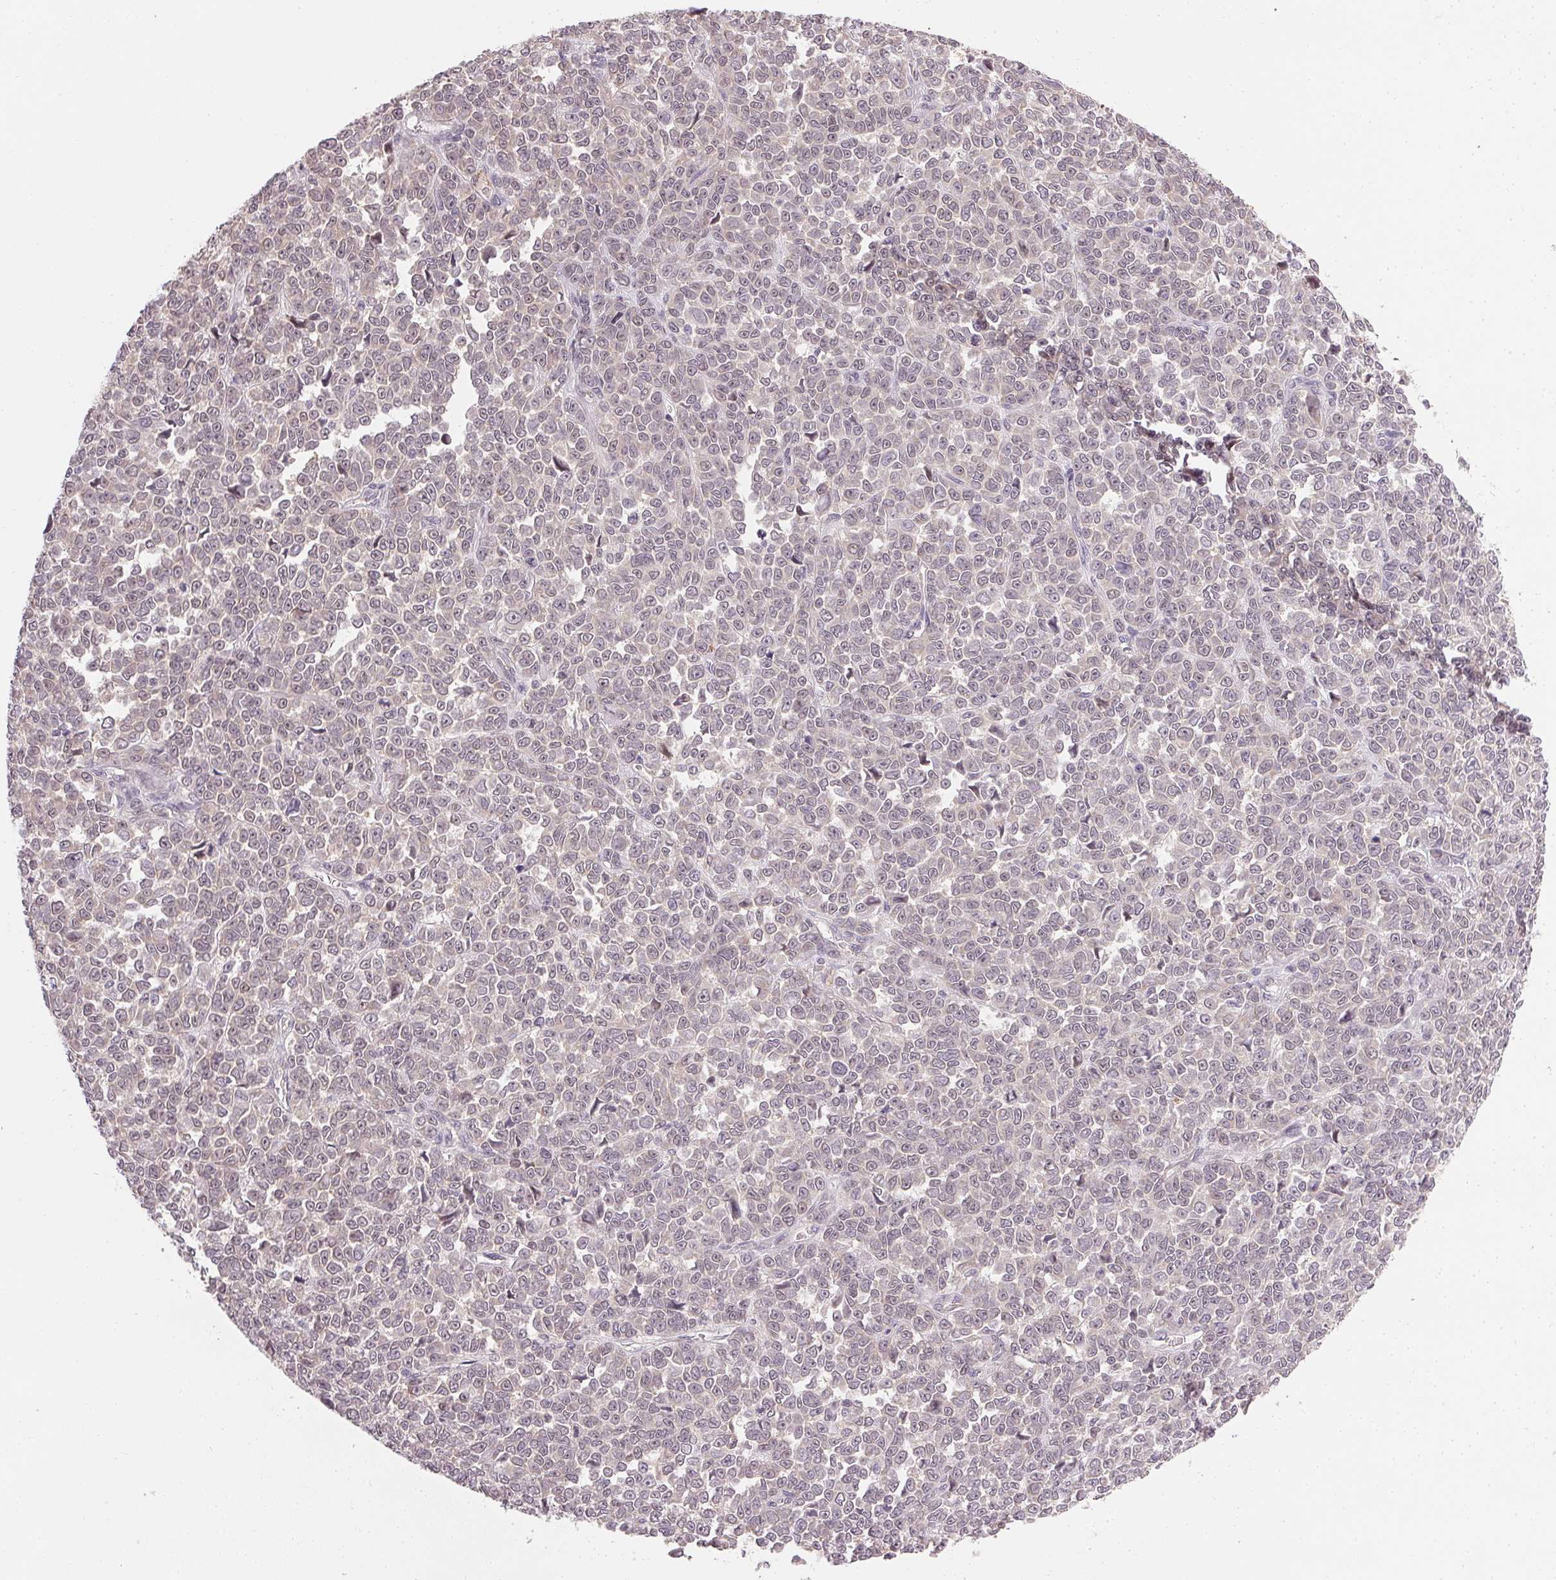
{"staining": {"intensity": "negative", "quantity": "none", "location": "none"}, "tissue": "melanoma", "cell_type": "Tumor cells", "image_type": "cancer", "snomed": [{"axis": "morphology", "description": "Malignant melanoma, NOS"}, {"axis": "topography", "description": "Skin"}], "caption": "DAB immunohistochemical staining of malignant melanoma displays no significant staining in tumor cells. The staining is performed using DAB (3,3'-diaminobenzidine) brown chromogen with nuclei counter-stained in using hematoxylin.", "gene": "NCOA4", "patient": {"sex": "female", "age": 95}}